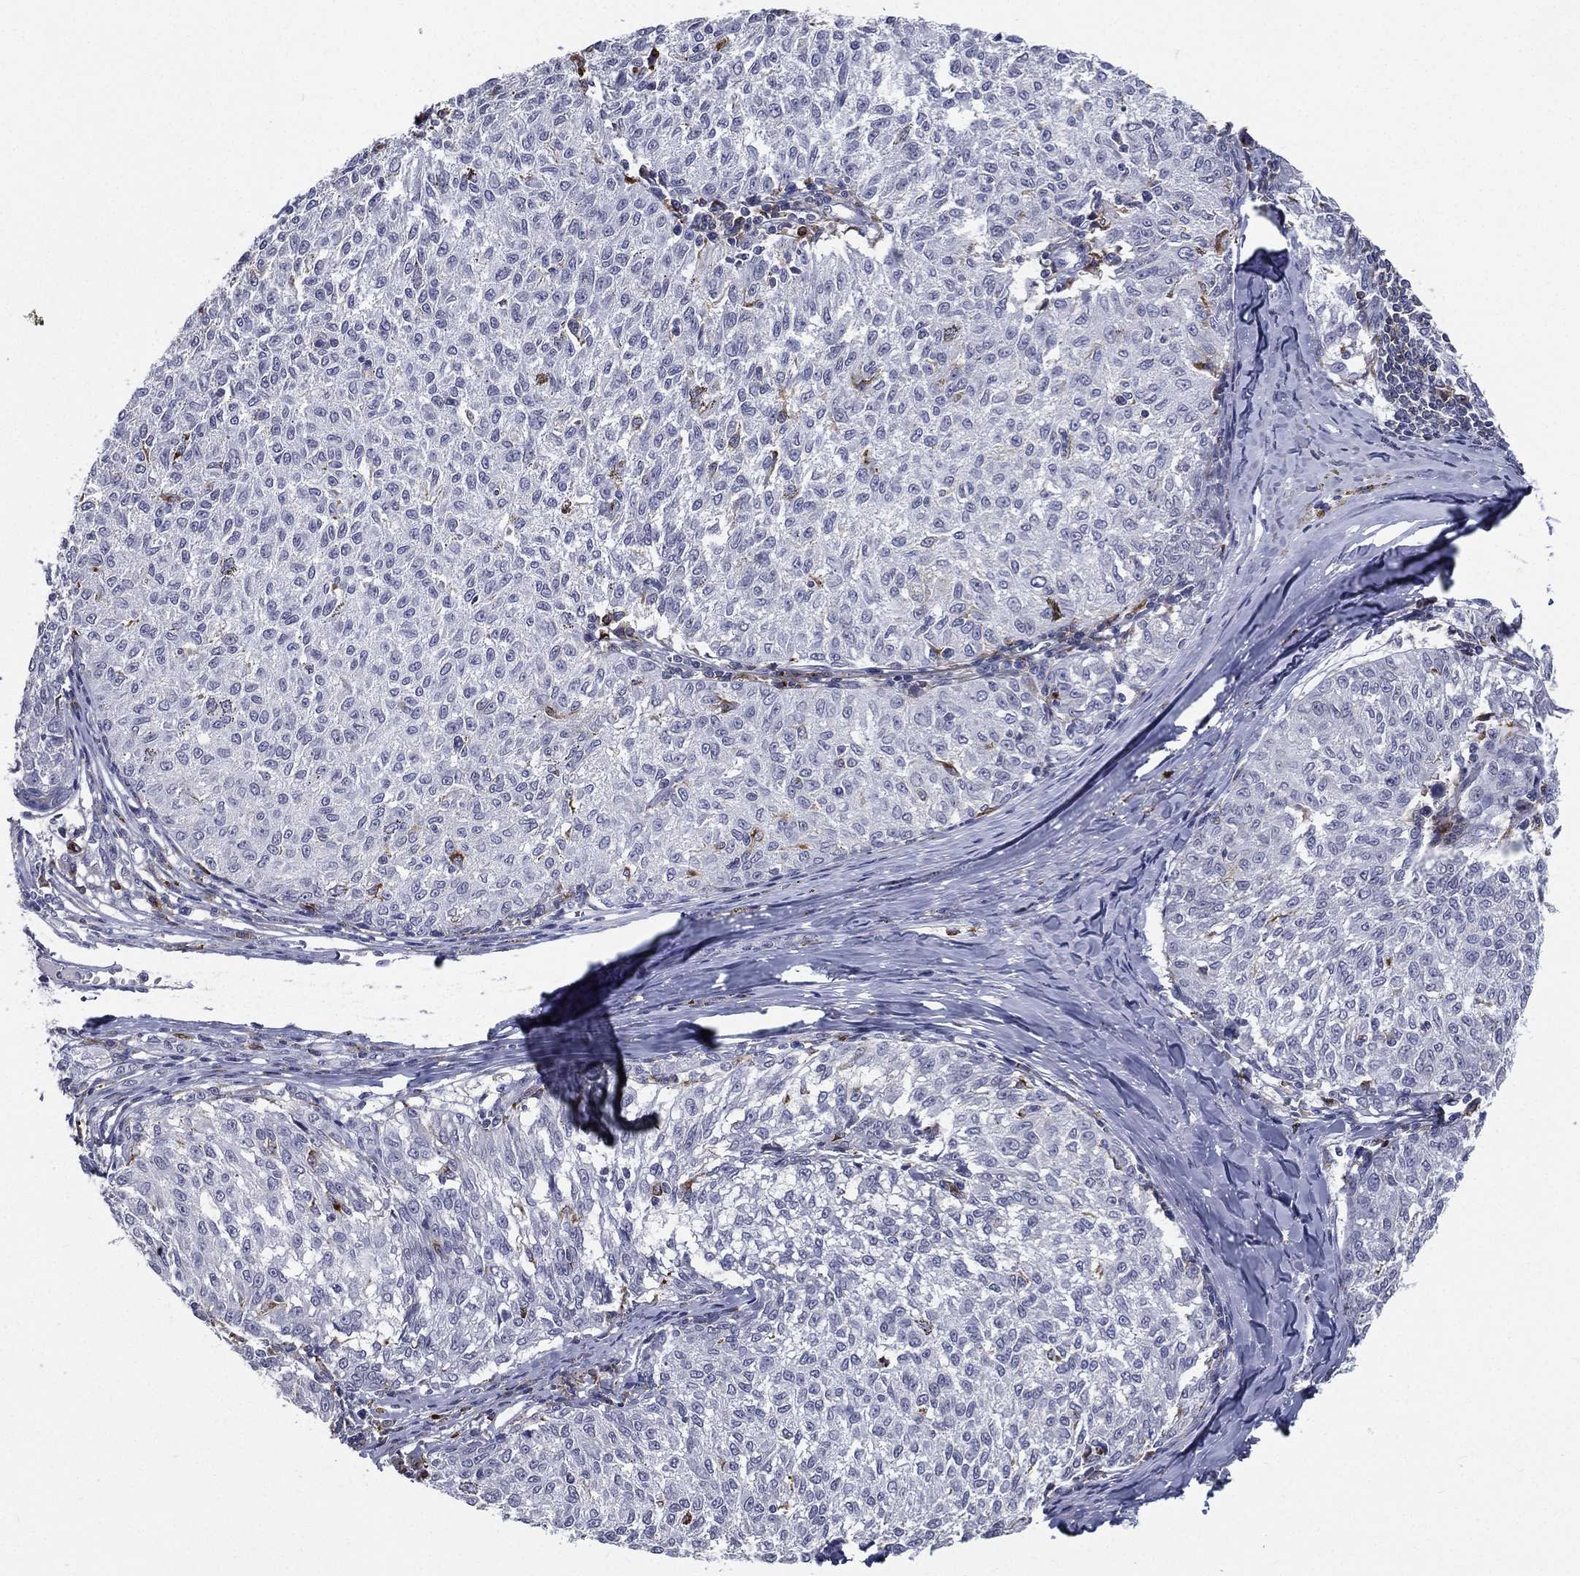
{"staining": {"intensity": "negative", "quantity": "none", "location": "none"}, "tissue": "melanoma", "cell_type": "Tumor cells", "image_type": "cancer", "snomed": [{"axis": "morphology", "description": "Malignant melanoma, NOS"}, {"axis": "topography", "description": "Skin"}], "caption": "This is a image of IHC staining of malignant melanoma, which shows no expression in tumor cells.", "gene": "EVI2B", "patient": {"sex": "female", "age": 72}}